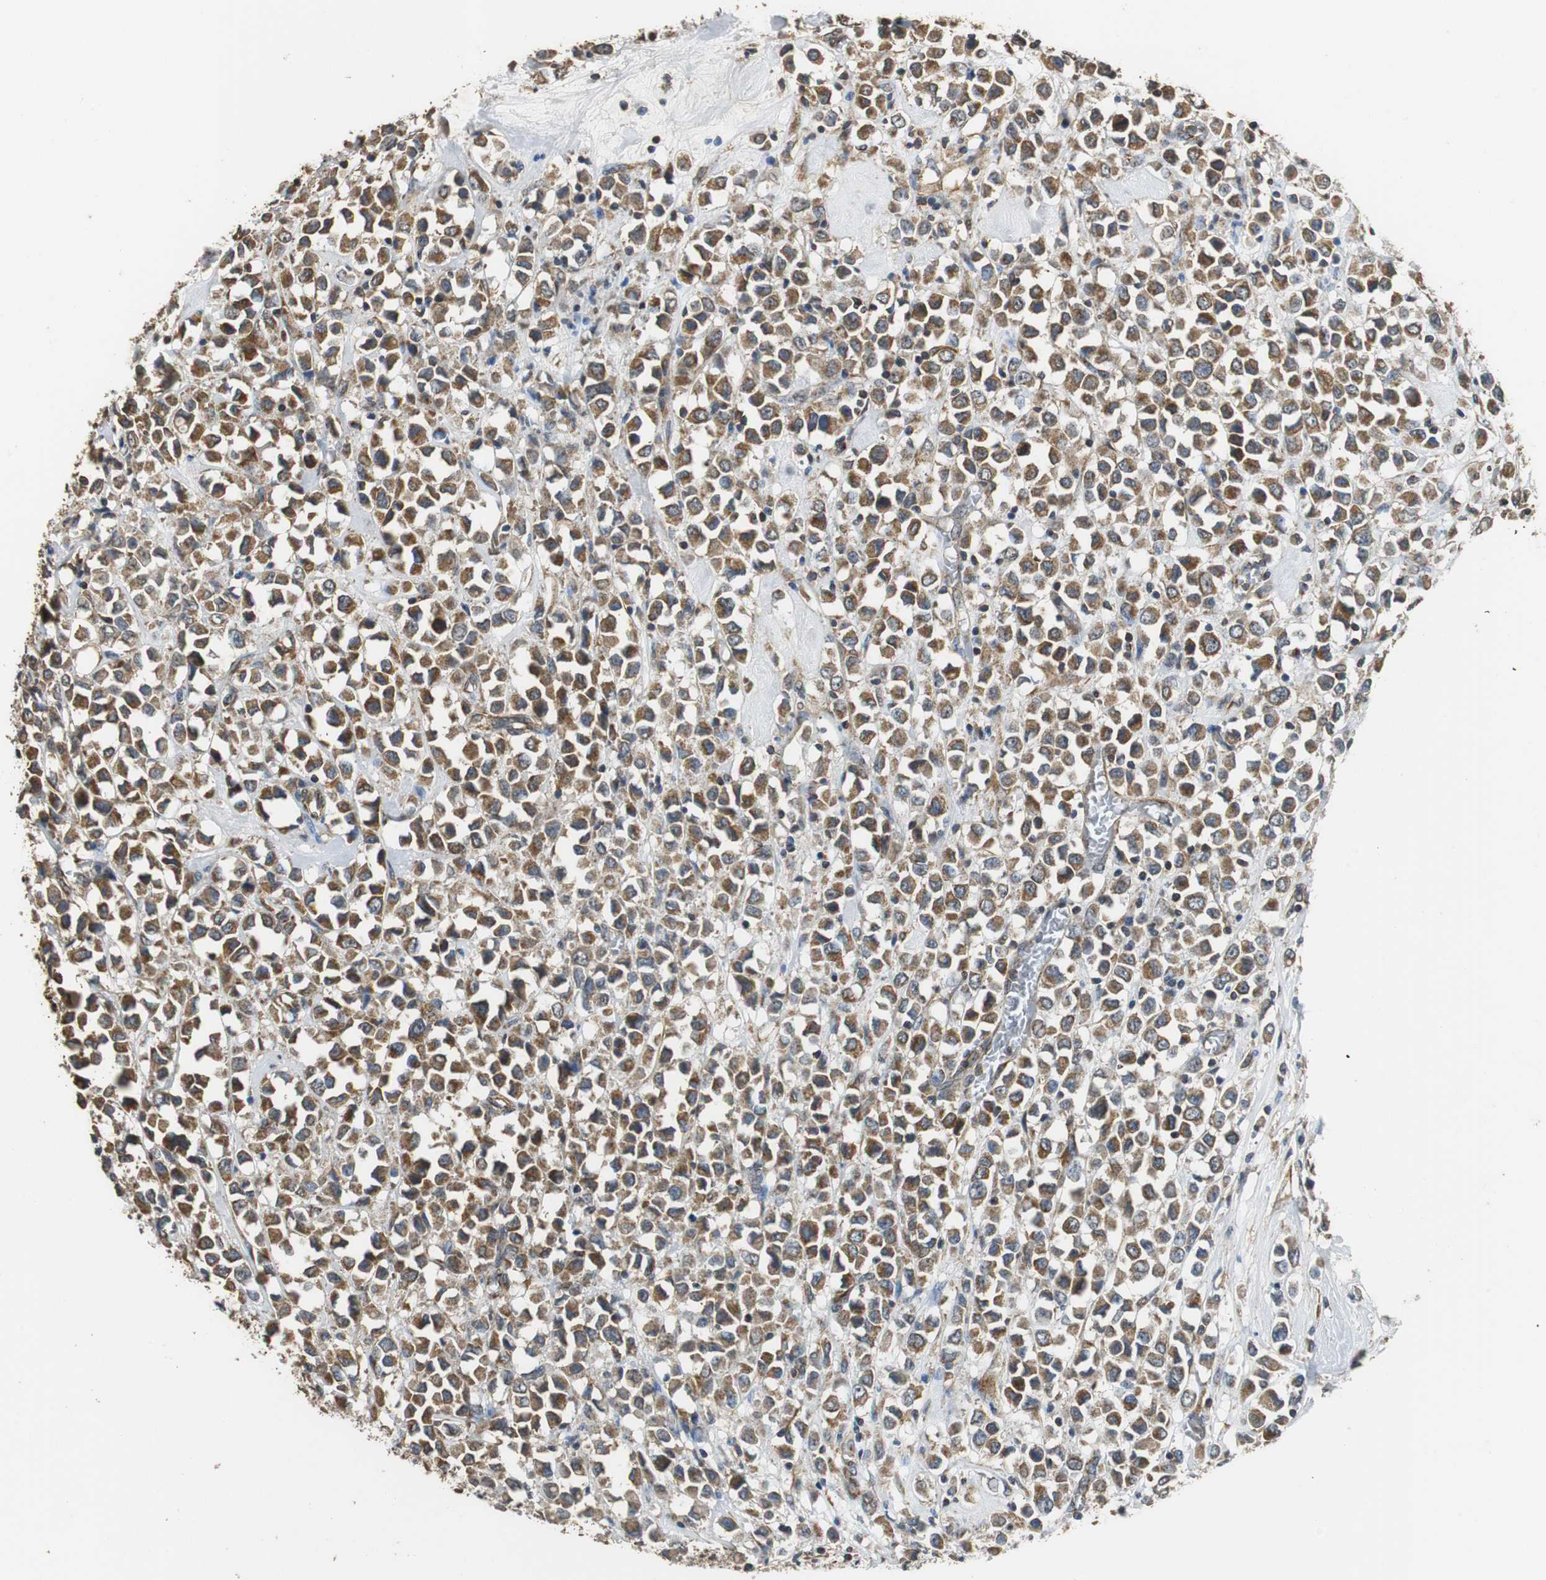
{"staining": {"intensity": "moderate", "quantity": ">75%", "location": "cytoplasmic/membranous"}, "tissue": "breast cancer", "cell_type": "Tumor cells", "image_type": "cancer", "snomed": [{"axis": "morphology", "description": "Duct carcinoma"}, {"axis": "topography", "description": "Breast"}], "caption": "Immunohistochemistry of breast cancer (infiltrating ductal carcinoma) exhibits medium levels of moderate cytoplasmic/membranous positivity in about >75% of tumor cells. The staining was performed using DAB, with brown indicating positive protein expression. Nuclei are stained blue with hematoxylin.", "gene": "NNT", "patient": {"sex": "female", "age": 61}}